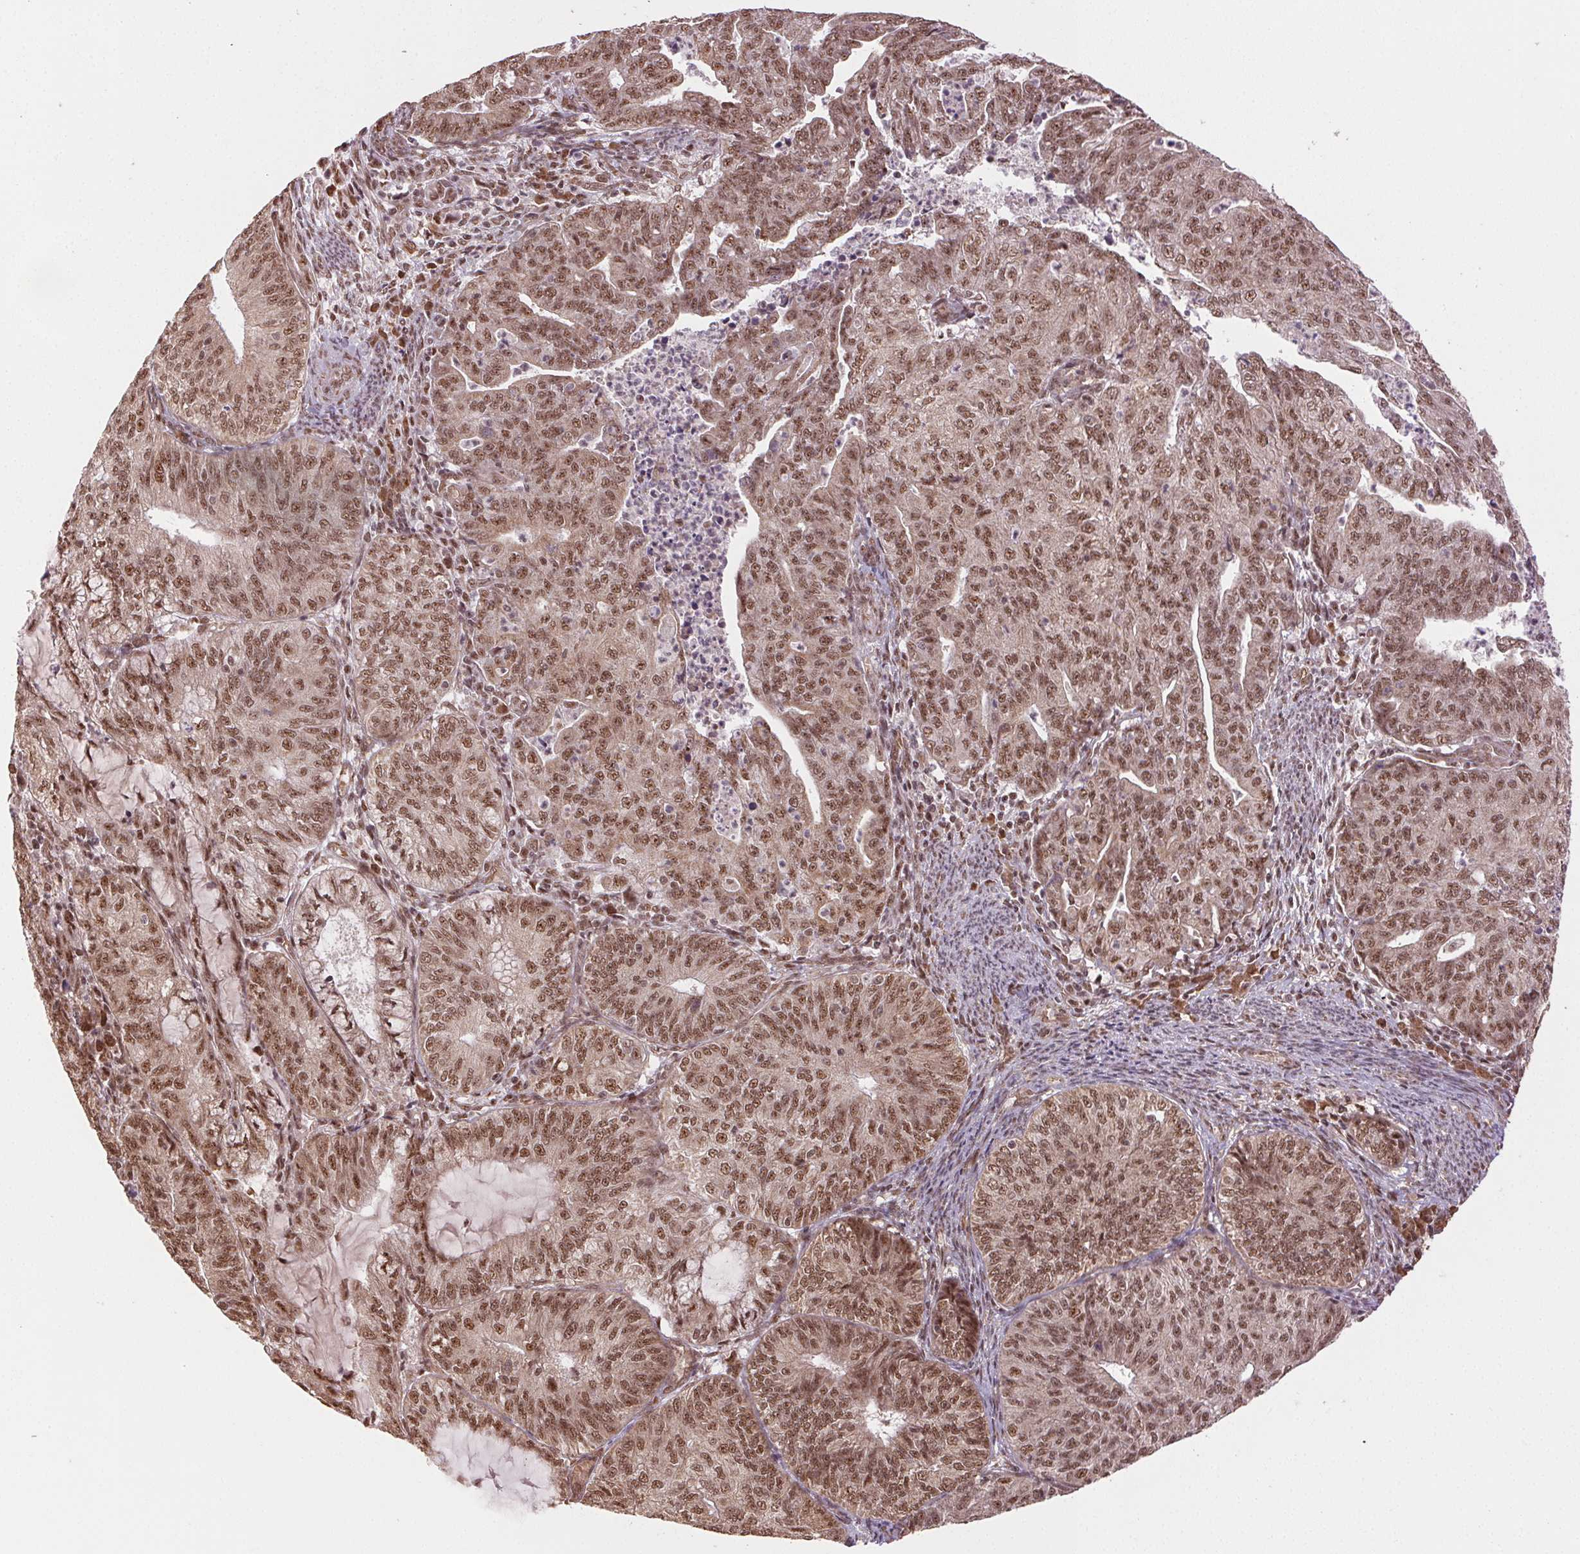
{"staining": {"intensity": "moderate", "quantity": ">75%", "location": "nuclear"}, "tissue": "endometrial cancer", "cell_type": "Tumor cells", "image_type": "cancer", "snomed": [{"axis": "morphology", "description": "Adenocarcinoma, NOS"}, {"axis": "topography", "description": "Endometrium"}], "caption": "A histopathology image of adenocarcinoma (endometrial) stained for a protein demonstrates moderate nuclear brown staining in tumor cells.", "gene": "TREML4", "patient": {"sex": "female", "age": 82}}